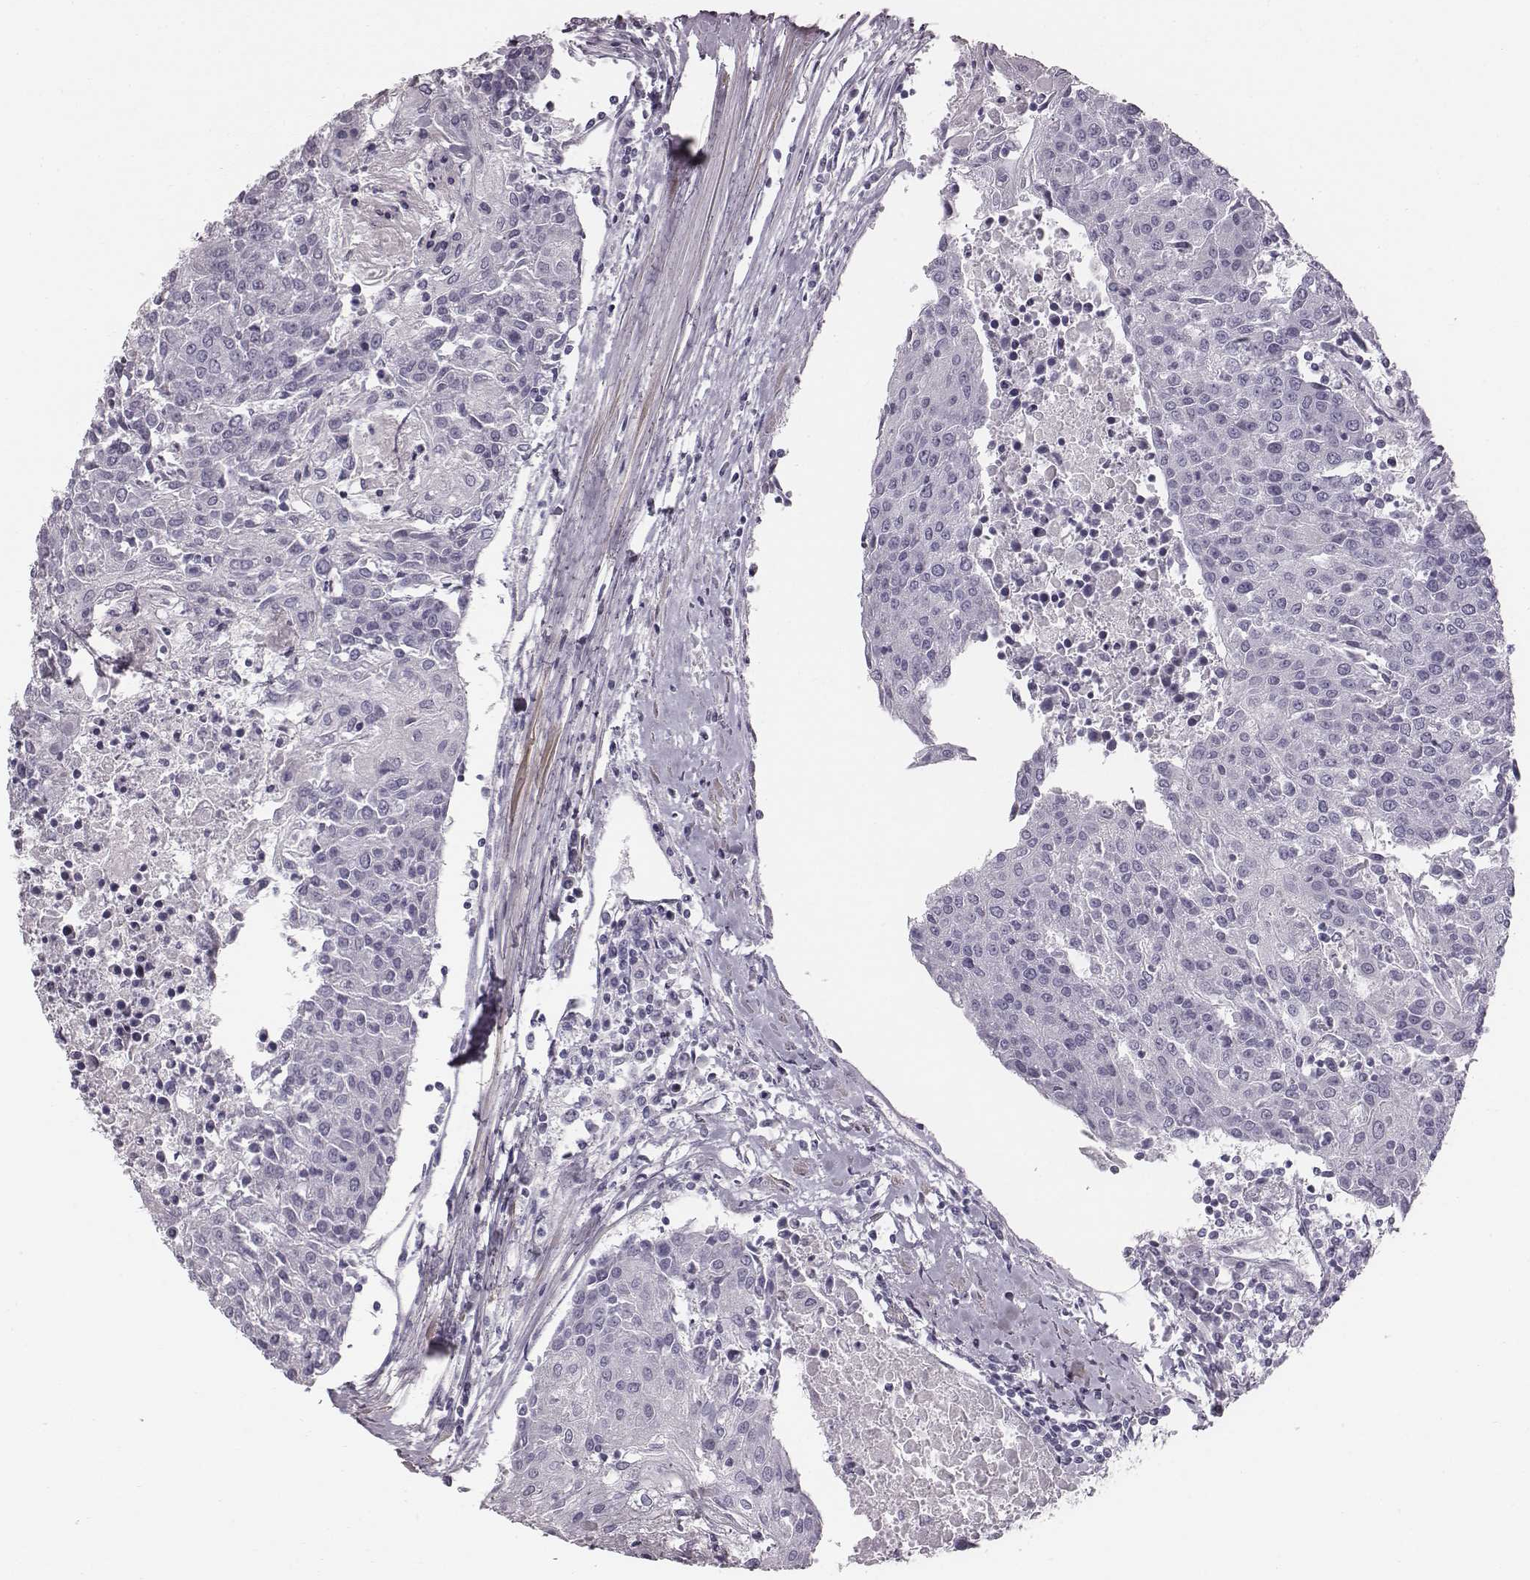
{"staining": {"intensity": "negative", "quantity": "none", "location": "none"}, "tissue": "urothelial cancer", "cell_type": "Tumor cells", "image_type": "cancer", "snomed": [{"axis": "morphology", "description": "Urothelial carcinoma, High grade"}, {"axis": "topography", "description": "Urinary bladder"}], "caption": "Tumor cells show no significant expression in urothelial cancer.", "gene": "CRISP1", "patient": {"sex": "female", "age": 85}}